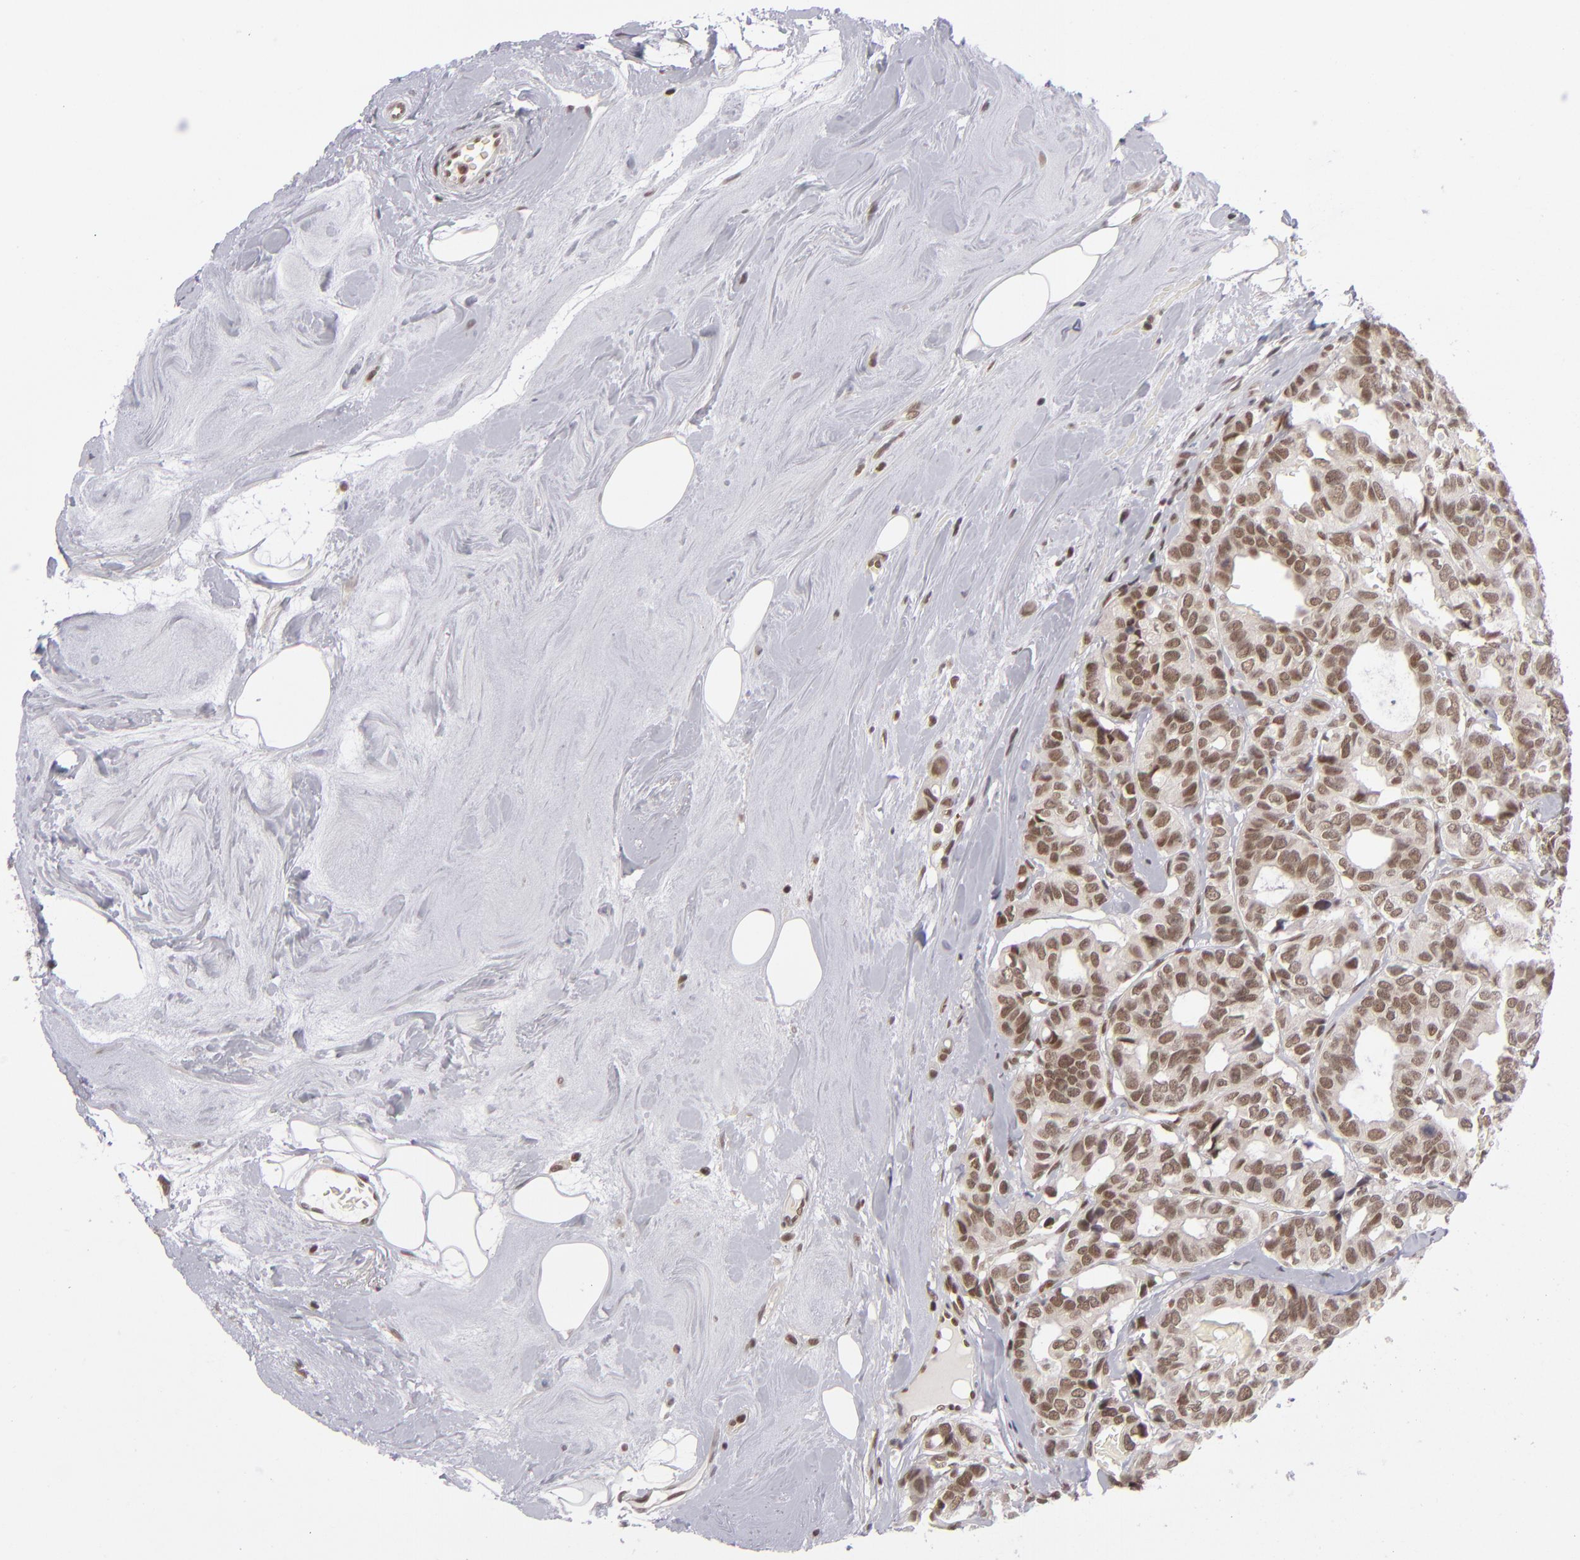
{"staining": {"intensity": "moderate", "quantity": ">75%", "location": "nuclear"}, "tissue": "breast cancer", "cell_type": "Tumor cells", "image_type": "cancer", "snomed": [{"axis": "morphology", "description": "Duct carcinoma"}, {"axis": "topography", "description": "Breast"}], "caption": "A medium amount of moderate nuclear staining is seen in approximately >75% of tumor cells in breast invasive ductal carcinoma tissue. (brown staining indicates protein expression, while blue staining denotes nuclei).", "gene": "MLLT3", "patient": {"sex": "female", "age": 69}}